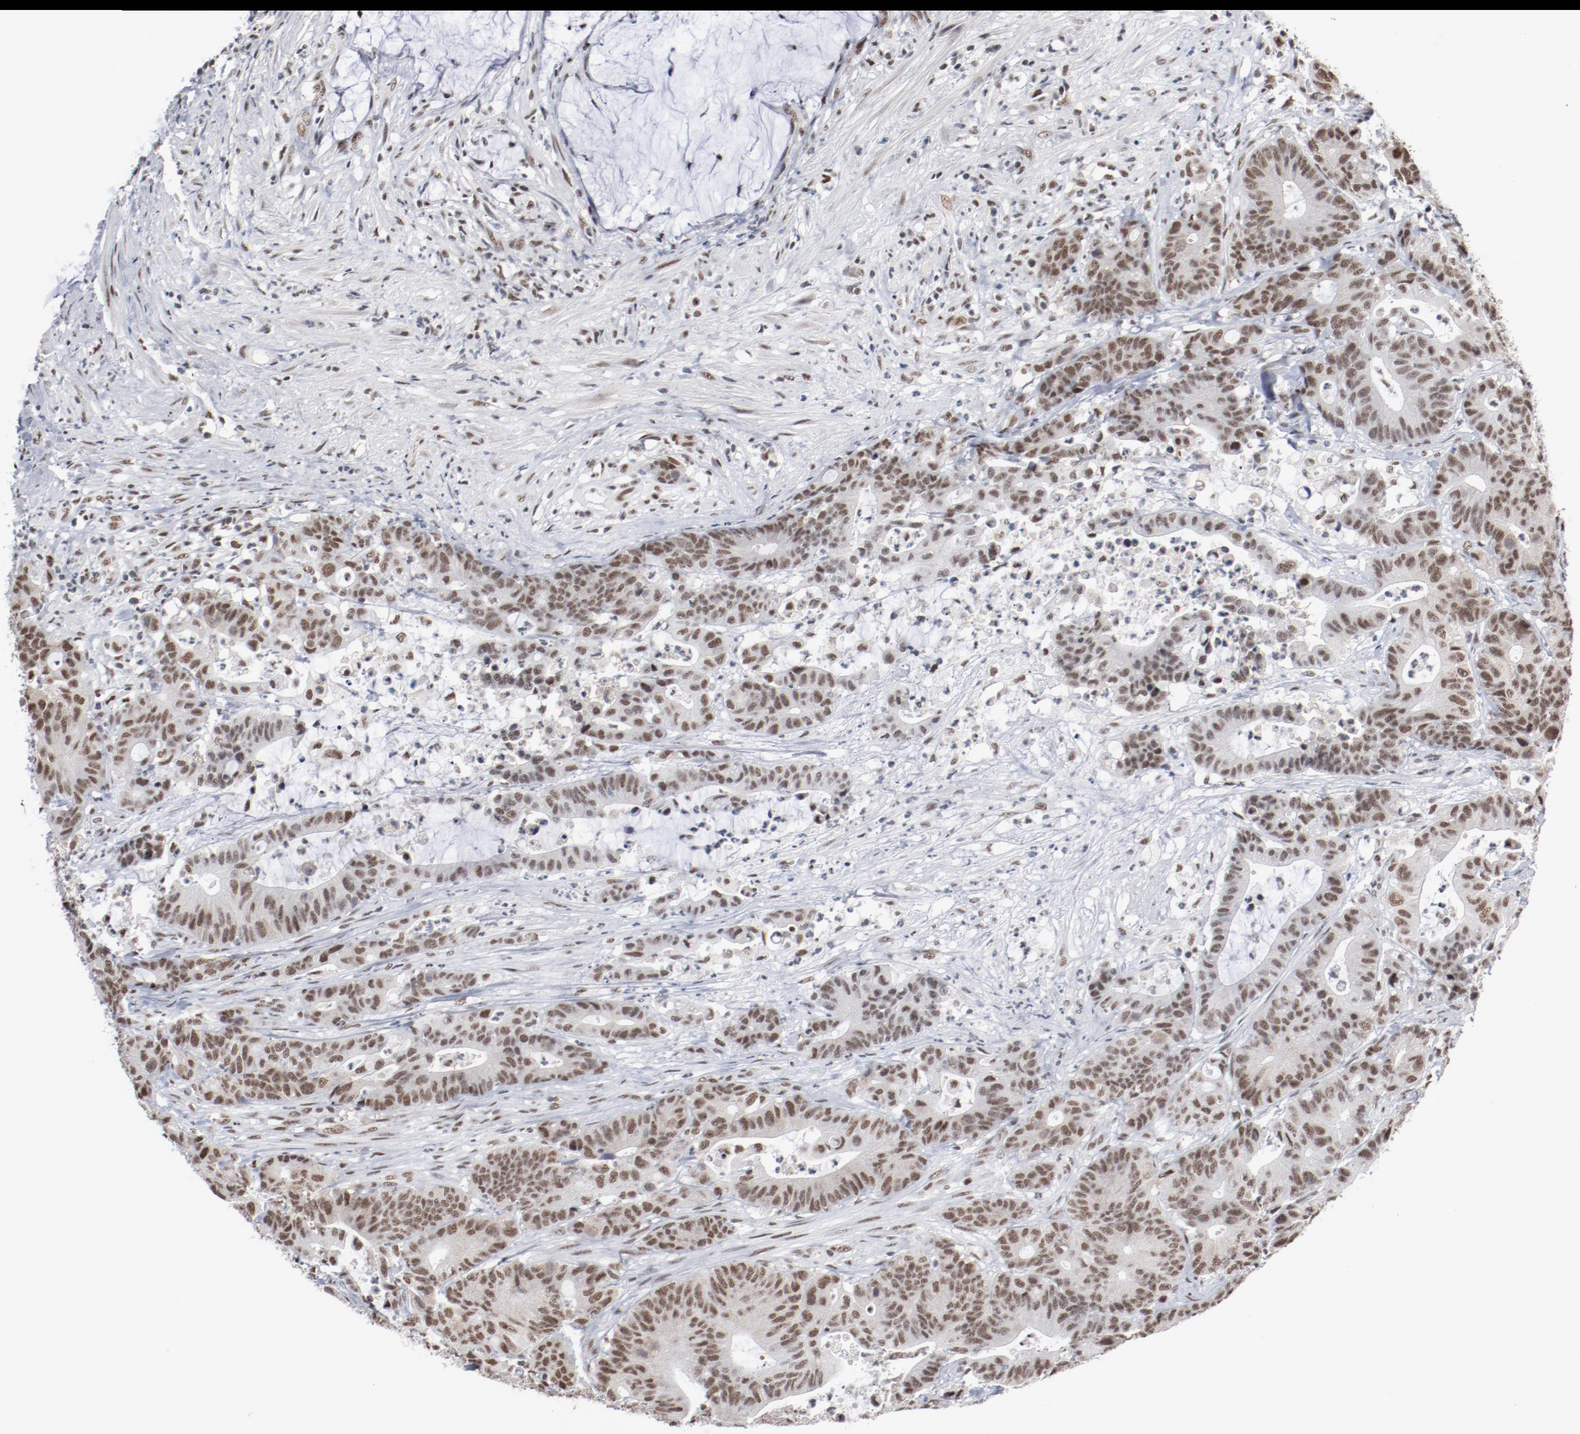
{"staining": {"intensity": "moderate", "quantity": ">75%", "location": "nuclear"}, "tissue": "colorectal cancer", "cell_type": "Tumor cells", "image_type": "cancer", "snomed": [{"axis": "morphology", "description": "Adenocarcinoma, NOS"}, {"axis": "topography", "description": "Colon"}], "caption": "Colorectal cancer stained with immunohistochemistry exhibits moderate nuclear staining in approximately >75% of tumor cells. (Brightfield microscopy of DAB IHC at high magnification).", "gene": "BUB3", "patient": {"sex": "female", "age": 84}}